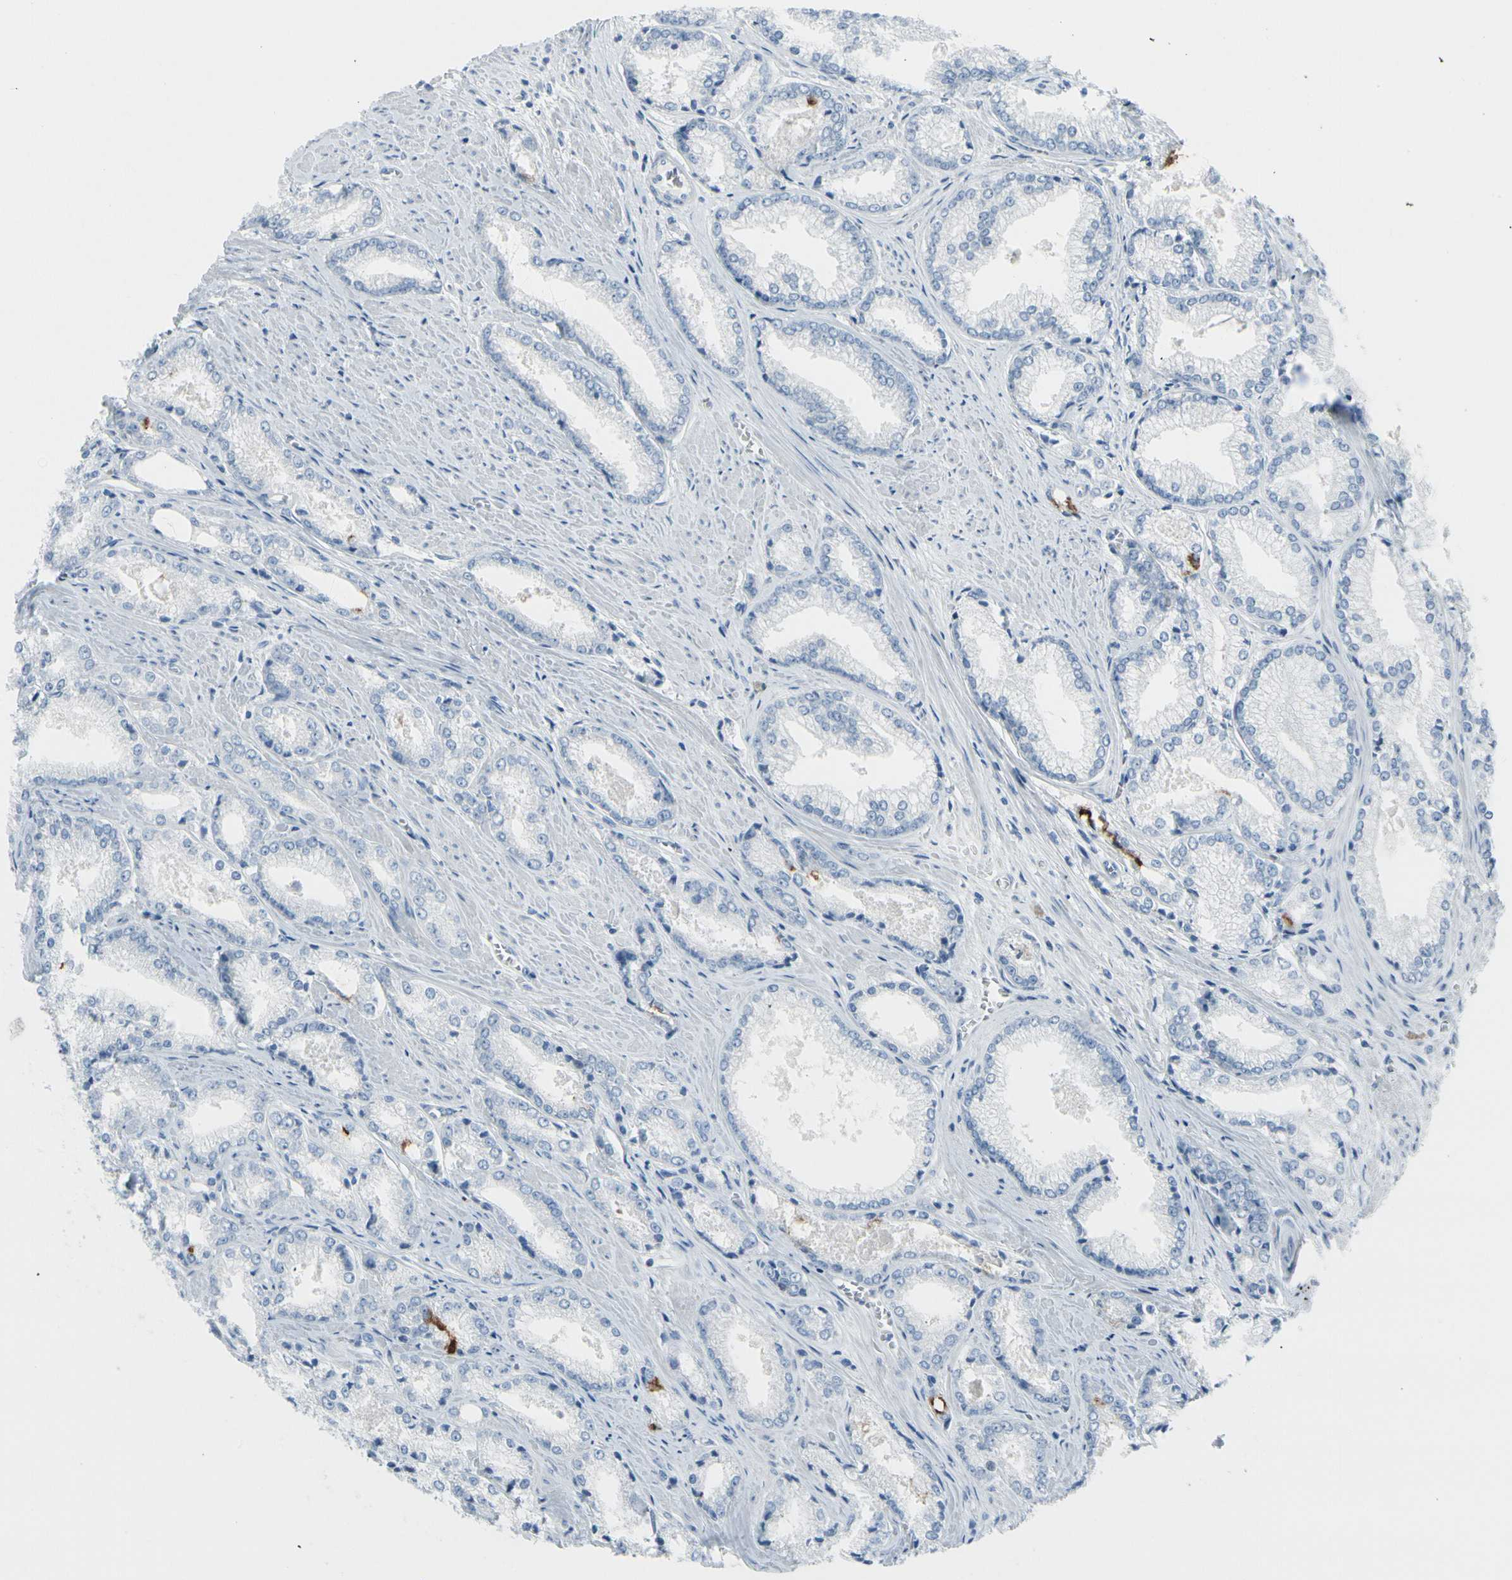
{"staining": {"intensity": "negative", "quantity": "none", "location": "none"}, "tissue": "prostate cancer", "cell_type": "Tumor cells", "image_type": "cancer", "snomed": [{"axis": "morphology", "description": "Adenocarcinoma, Low grade"}, {"axis": "topography", "description": "Prostate"}], "caption": "Tumor cells show no significant protein expression in prostate cancer. The staining is performed using DAB (3,3'-diaminobenzidine) brown chromogen with nuclei counter-stained in using hematoxylin.", "gene": "MUC5B", "patient": {"sex": "male", "age": 64}}